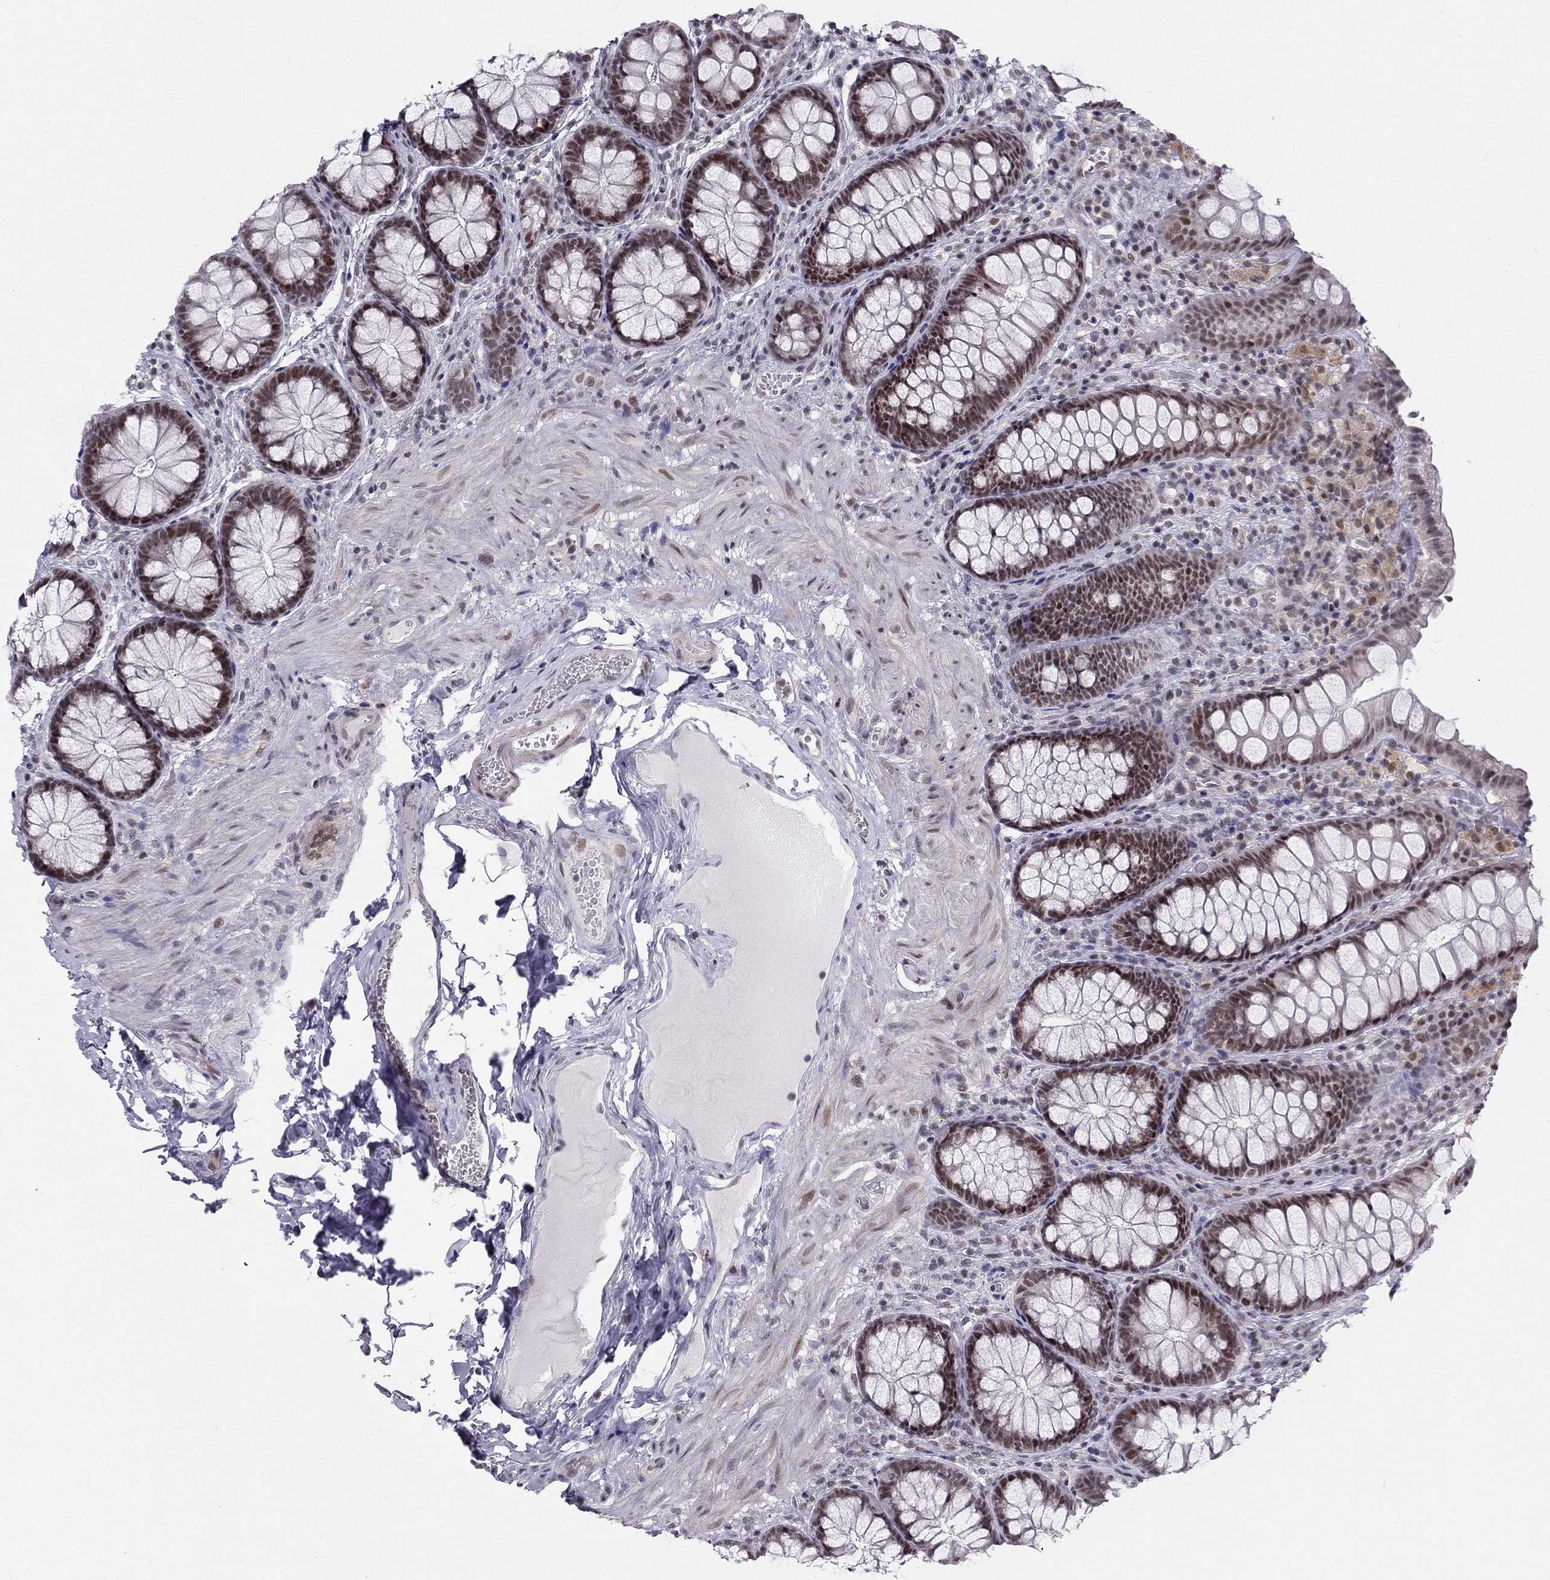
{"staining": {"intensity": "negative", "quantity": "none", "location": "none"}, "tissue": "colon", "cell_type": "Endothelial cells", "image_type": "normal", "snomed": [{"axis": "morphology", "description": "Normal tissue, NOS"}, {"axis": "topography", "description": "Colon"}], "caption": "The image shows no significant positivity in endothelial cells of colon. The staining was performed using DAB to visualize the protein expression in brown, while the nuclei were stained in blue with hematoxylin (Magnification: 20x).", "gene": "RPRD2", "patient": {"sex": "female", "age": 86}}